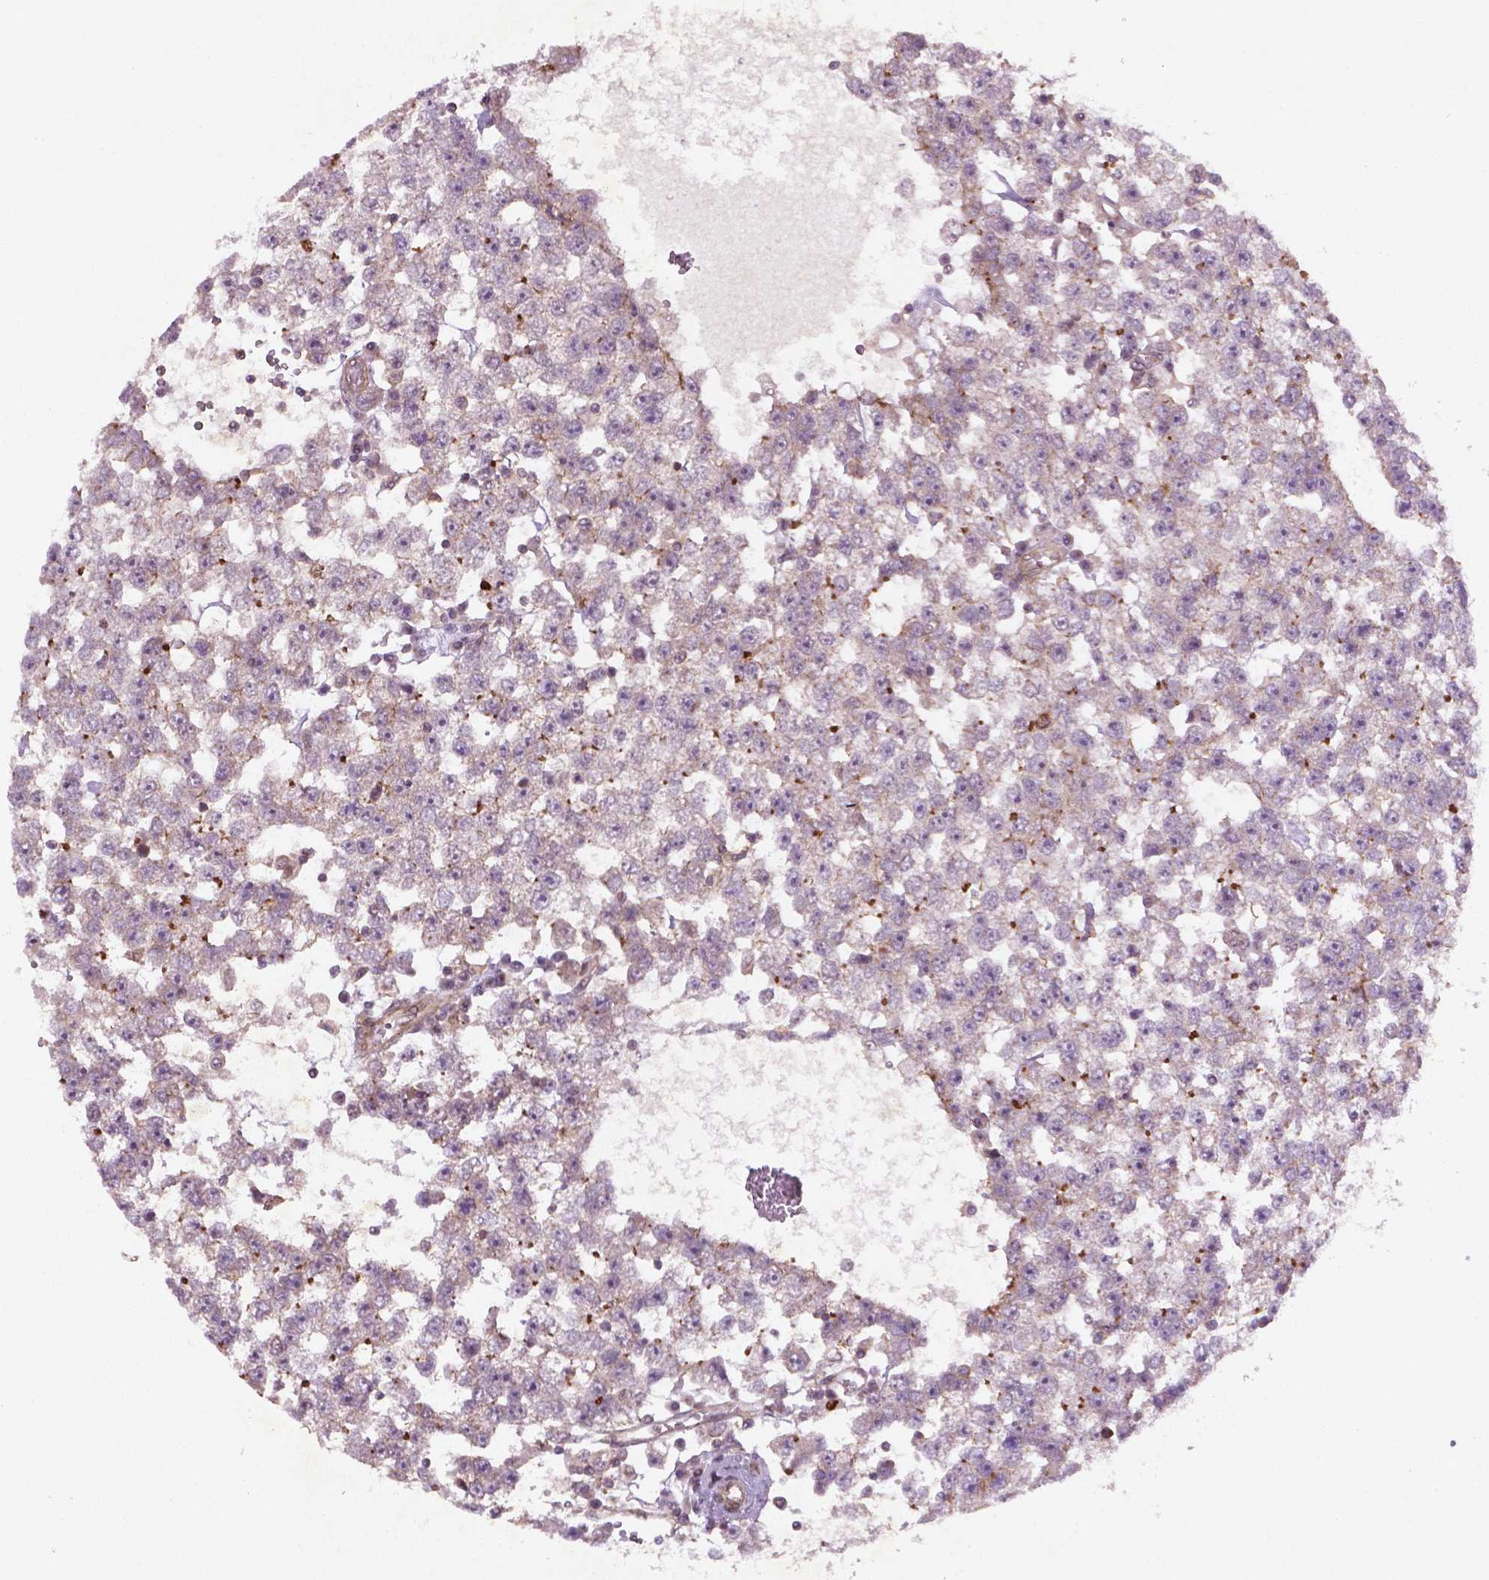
{"staining": {"intensity": "negative", "quantity": "none", "location": "none"}, "tissue": "testis cancer", "cell_type": "Tumor cells", "image_type": "cancer", "snomed": [{"axis": "morphology", "description": "Seminoma, NOS"}, {"axis": "topography", "description": "Testis"}], "caption": "Tumor cells are negative for brown protein staining in testis cancer (seminoma). (Immunohistochemistry, brightfield microscopy, high magnification).", "gene": "TCHP", "patient": {"sex": "male", "age": 34}}